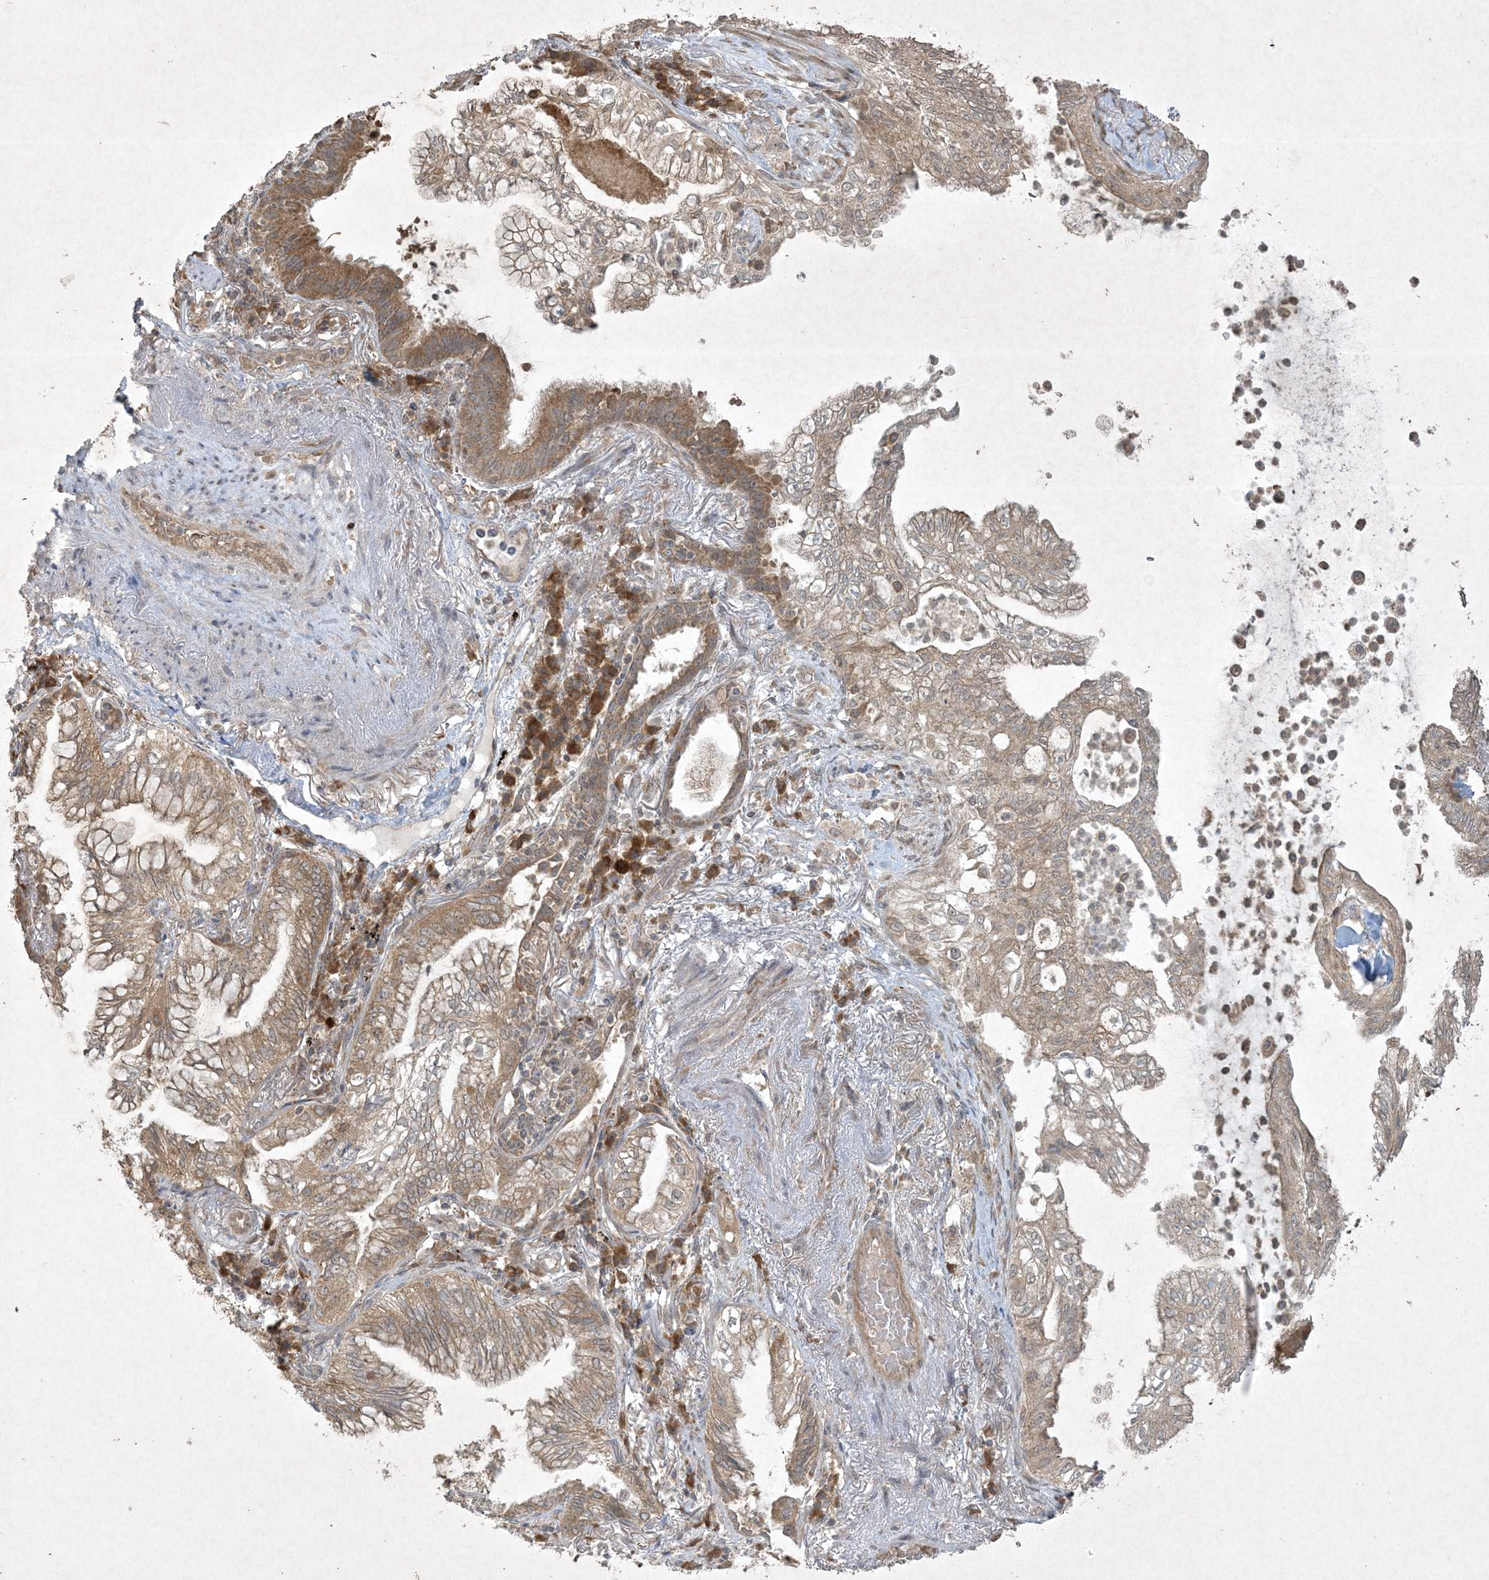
{"staining": {"intensity": "moderate", "quantity": ">75%", "location": "cytoplasmic/membranous"}, "tissue": "lung cancer", "cell_type": "Tumor cells", "image_type": "cancer", "snomed": [{"axis": "morphology", "description": "Adenocarcinoma, NOS"}, {"axis": "topography", "description": "Lung"}], "caption": "Moderate cytoplasmic/membranous staining for a protein is appreciated in about >75% of tumor cells of adenocarcinoma (lung) using immunohistochemistry.", "gene": "NRBP2", "patient": {"sex": "female", "age": 70}}